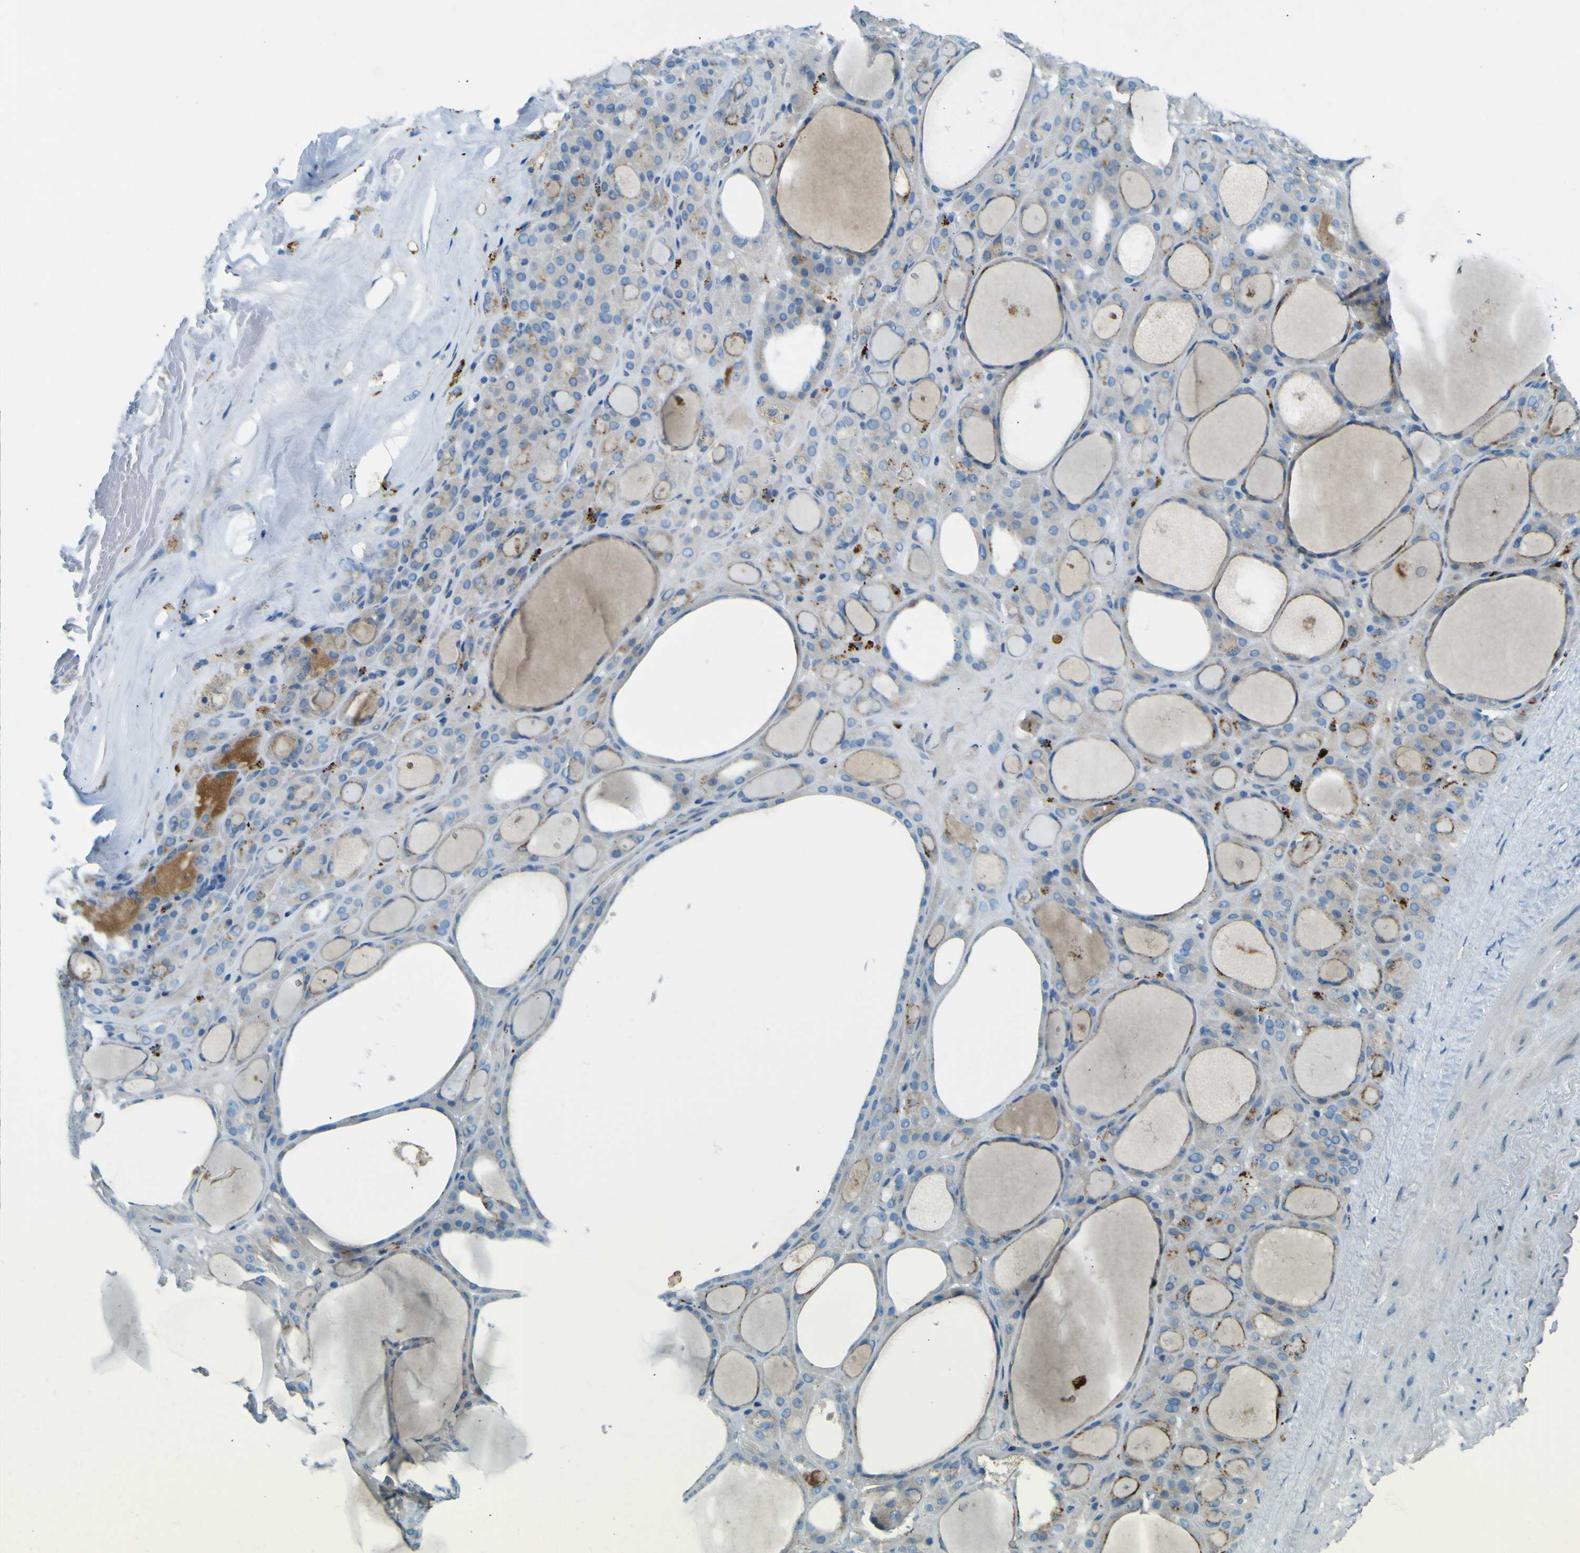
{"staining": {"intensity": "weak", "quantity": "<25%", "location": "cytoplasmic/membranous"}, "tissue": "thyroid gland", "cell_type": "Glandular cells", "image_type": "normal", "snomed": [{"axis": "morphology", "description": "Normal tissue, NOS"}, {"axis": "morphology", "description": "Carcinoma, NOS"}, {"axis": "topography", "description": "Thyroid gland"}], "caption": "This is a histopathology image of IHC staining of unremarkable thyroid gland, which shows no expression in glandular cells.", "gene": "PDE9A", "patient": {"sex": "female", "age": 86}}